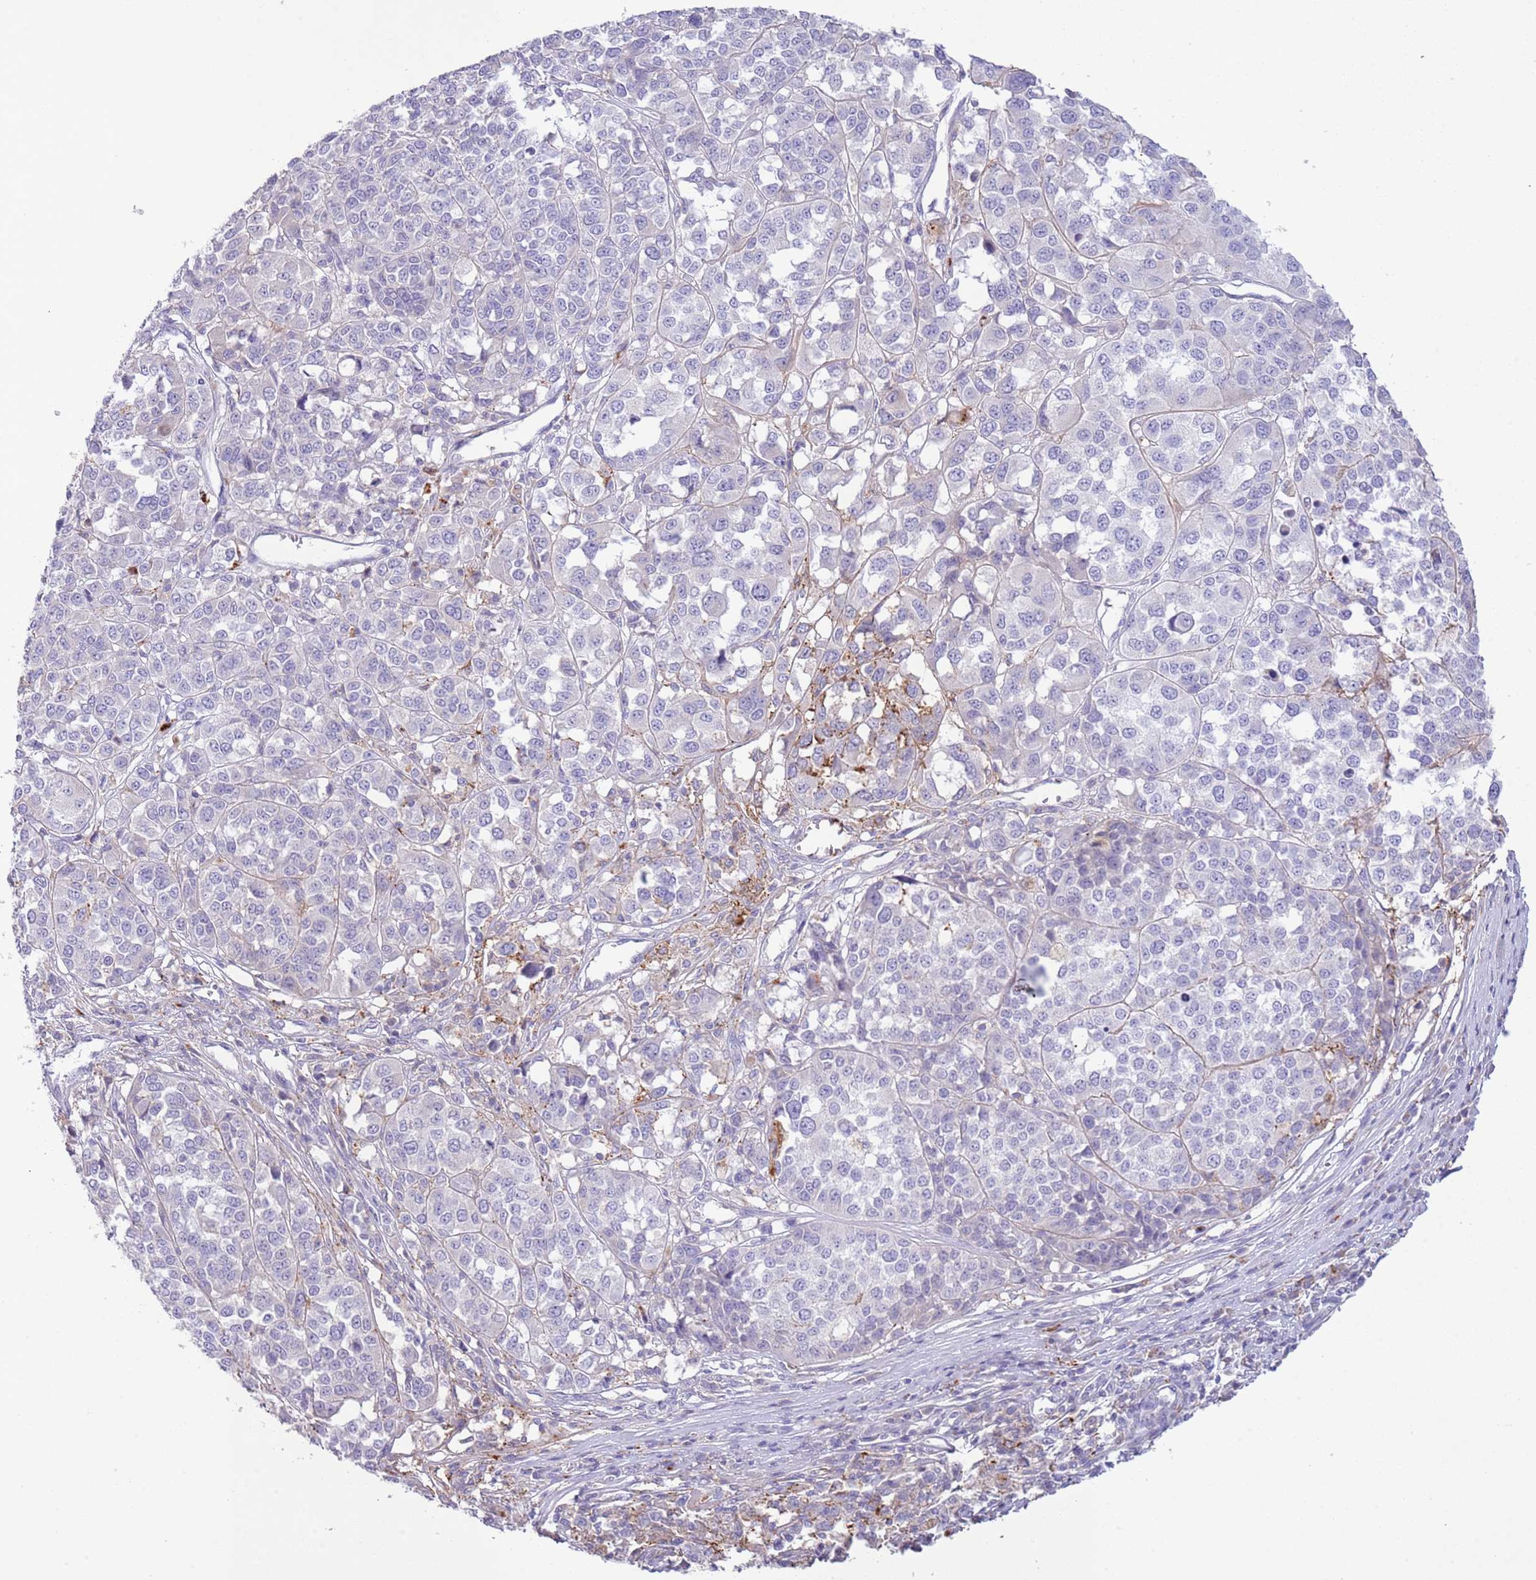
{"staining": {"intensity": "moderate", "quantity": "25%-75%", "location": "cytoplasmic/membranous"}, "tissue": "melanoma", "cell_type": "Tumor cells", "image_type": "cancer", "snomed": [{"axis": "morphology", "description": "Malignant melanoma, Metastatic site"}, {"axis": "topography", "description": "Lymph node"}], "caption": "Immunohistochemical staining of human malignant melanoma (metastatic site) displays medium levels of moderate cytoplasmic/membranous positivity in about 25%-75% of tumor cells. (DAB (3,3'-diaminobenzidine) = brown stain, brightfield microscopy at high magnification).", "gene": "ABHD17A", "patient": {"sex": "male", "age": 44}}